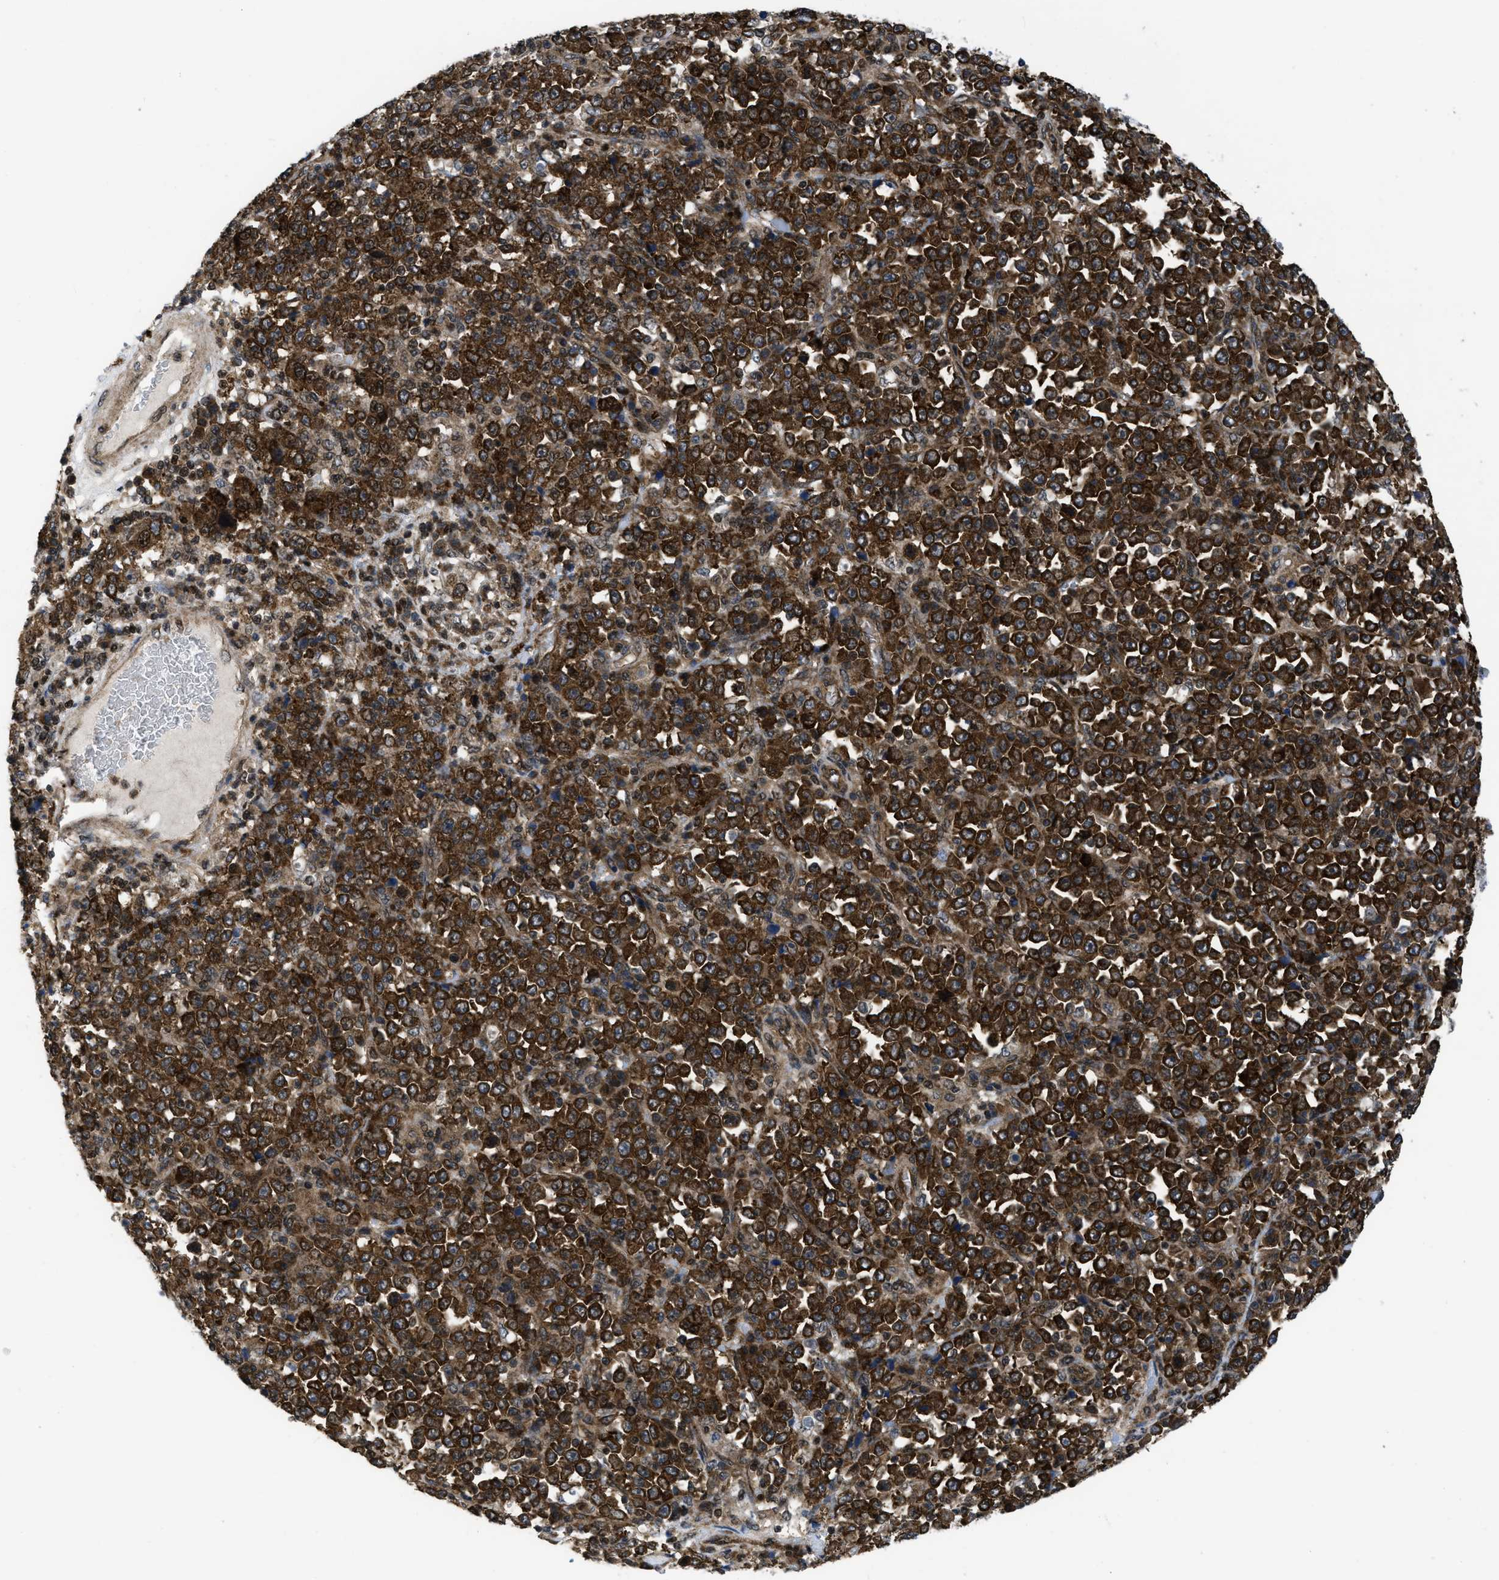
{"staining": {"intensity": "strong", "quantity": ">75%", "location": "cytoplasmic/membranous"}, "tissue": "stomach cancer", "cell_type": "Tumor cells", "image_type": "cancer", "snomed": [{"axis": "morphology", "description": "Normal tissue, NOS"}, {"axis": "morphology", "description": "Adenocarcinoma, NOS"}, {"axis": "topography", "description": "Stomach, upper"}, {"axis": "topography", "description": "Stomach"}], "caption": "Protein staining of stomach cancer (adenocarcinoma) tissue shows strong cytoplasmic/membranous positivity in about >75% of tumor cells.", "gene": "PPP2CB", "patient": {"sex": "male", "age": 59}}